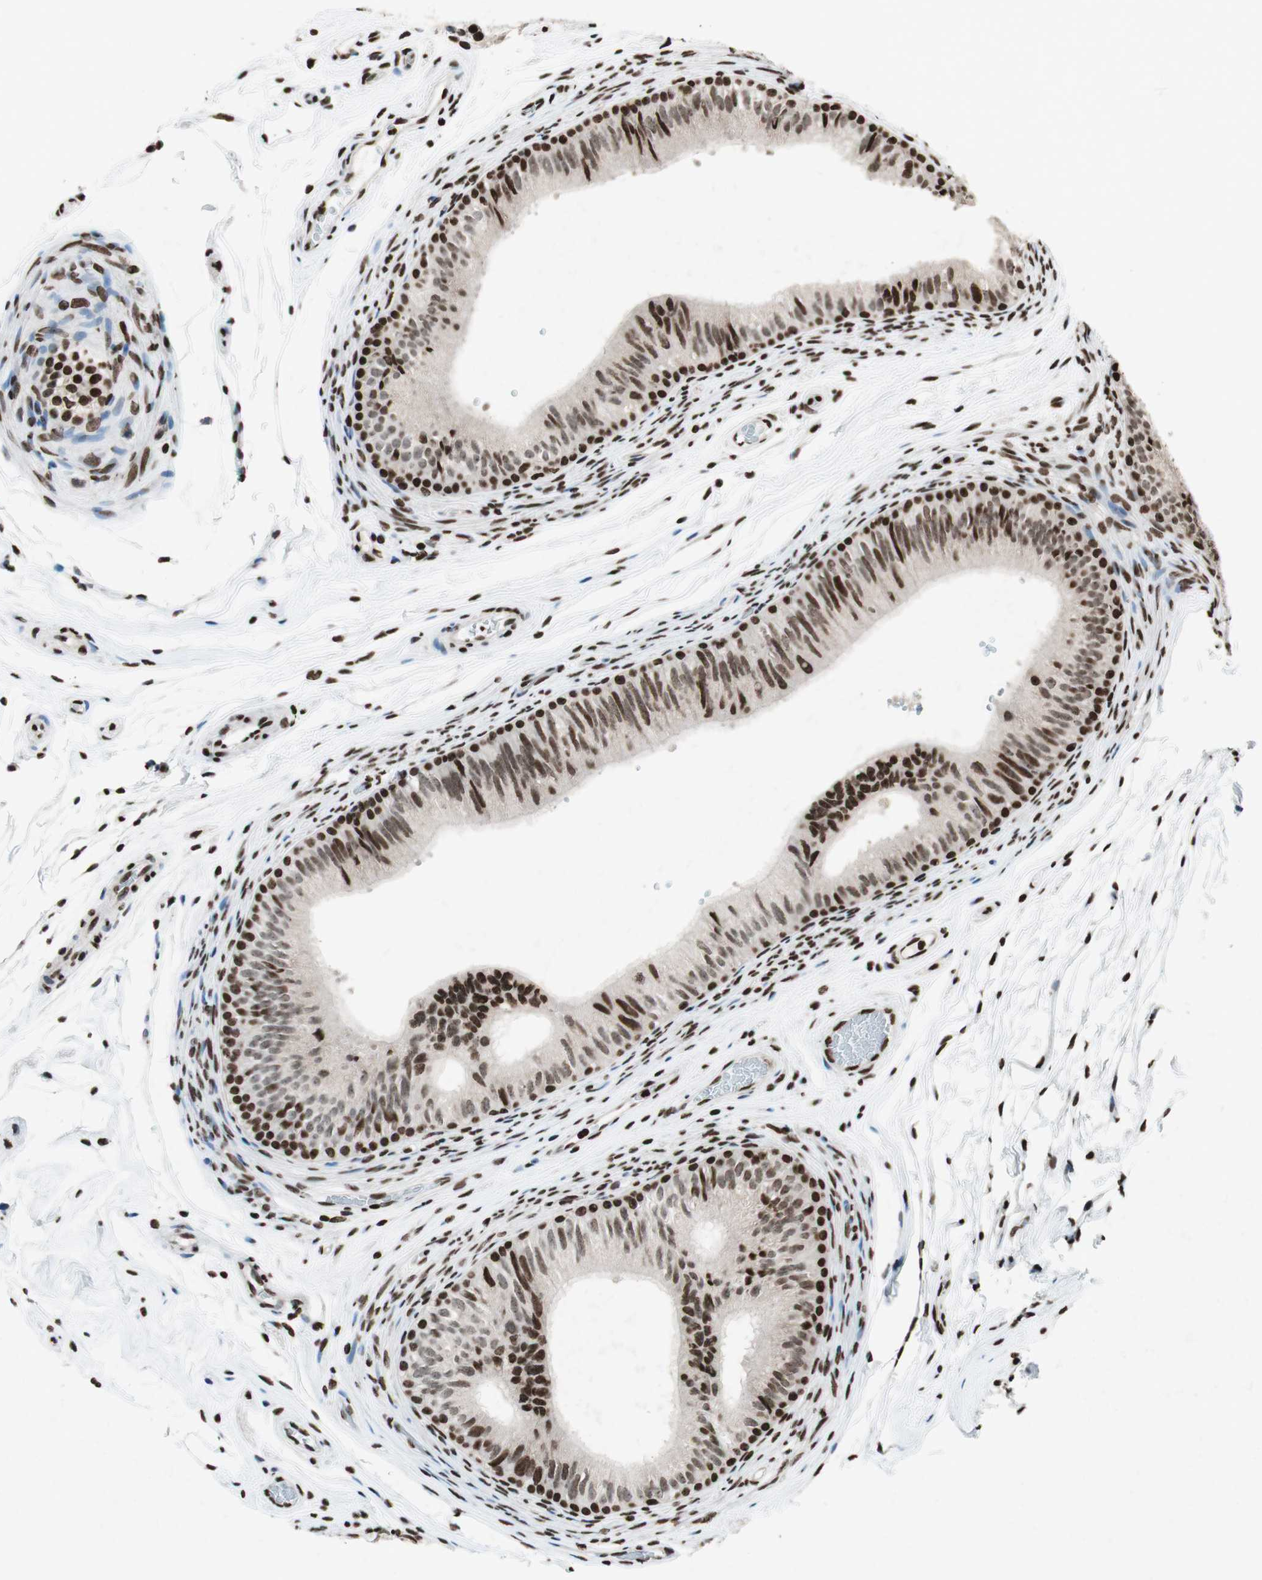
{"staining": {"intensity": "strong", "quantity": "25%-75%", "location": "nuclear"}, "tissue": "epididymis", "cell_type": "Glandular cells", "image_type": "normal", "snomed": [{"axis": "morphology", "description": "Normal tissue, NOS"}, {"axis": "topography", "description": "Epididymis"}], "caption": "Immunohistochemical staining of benign epididymis displays 25%-75% levels of strong nuclear protein expression in approximately 25%-75% of glandular cells. (DAB IHC with brightfield microscopy, high magnification).", "gene": "NCOA3", "patient": {"sex": "male", "age": 36}}